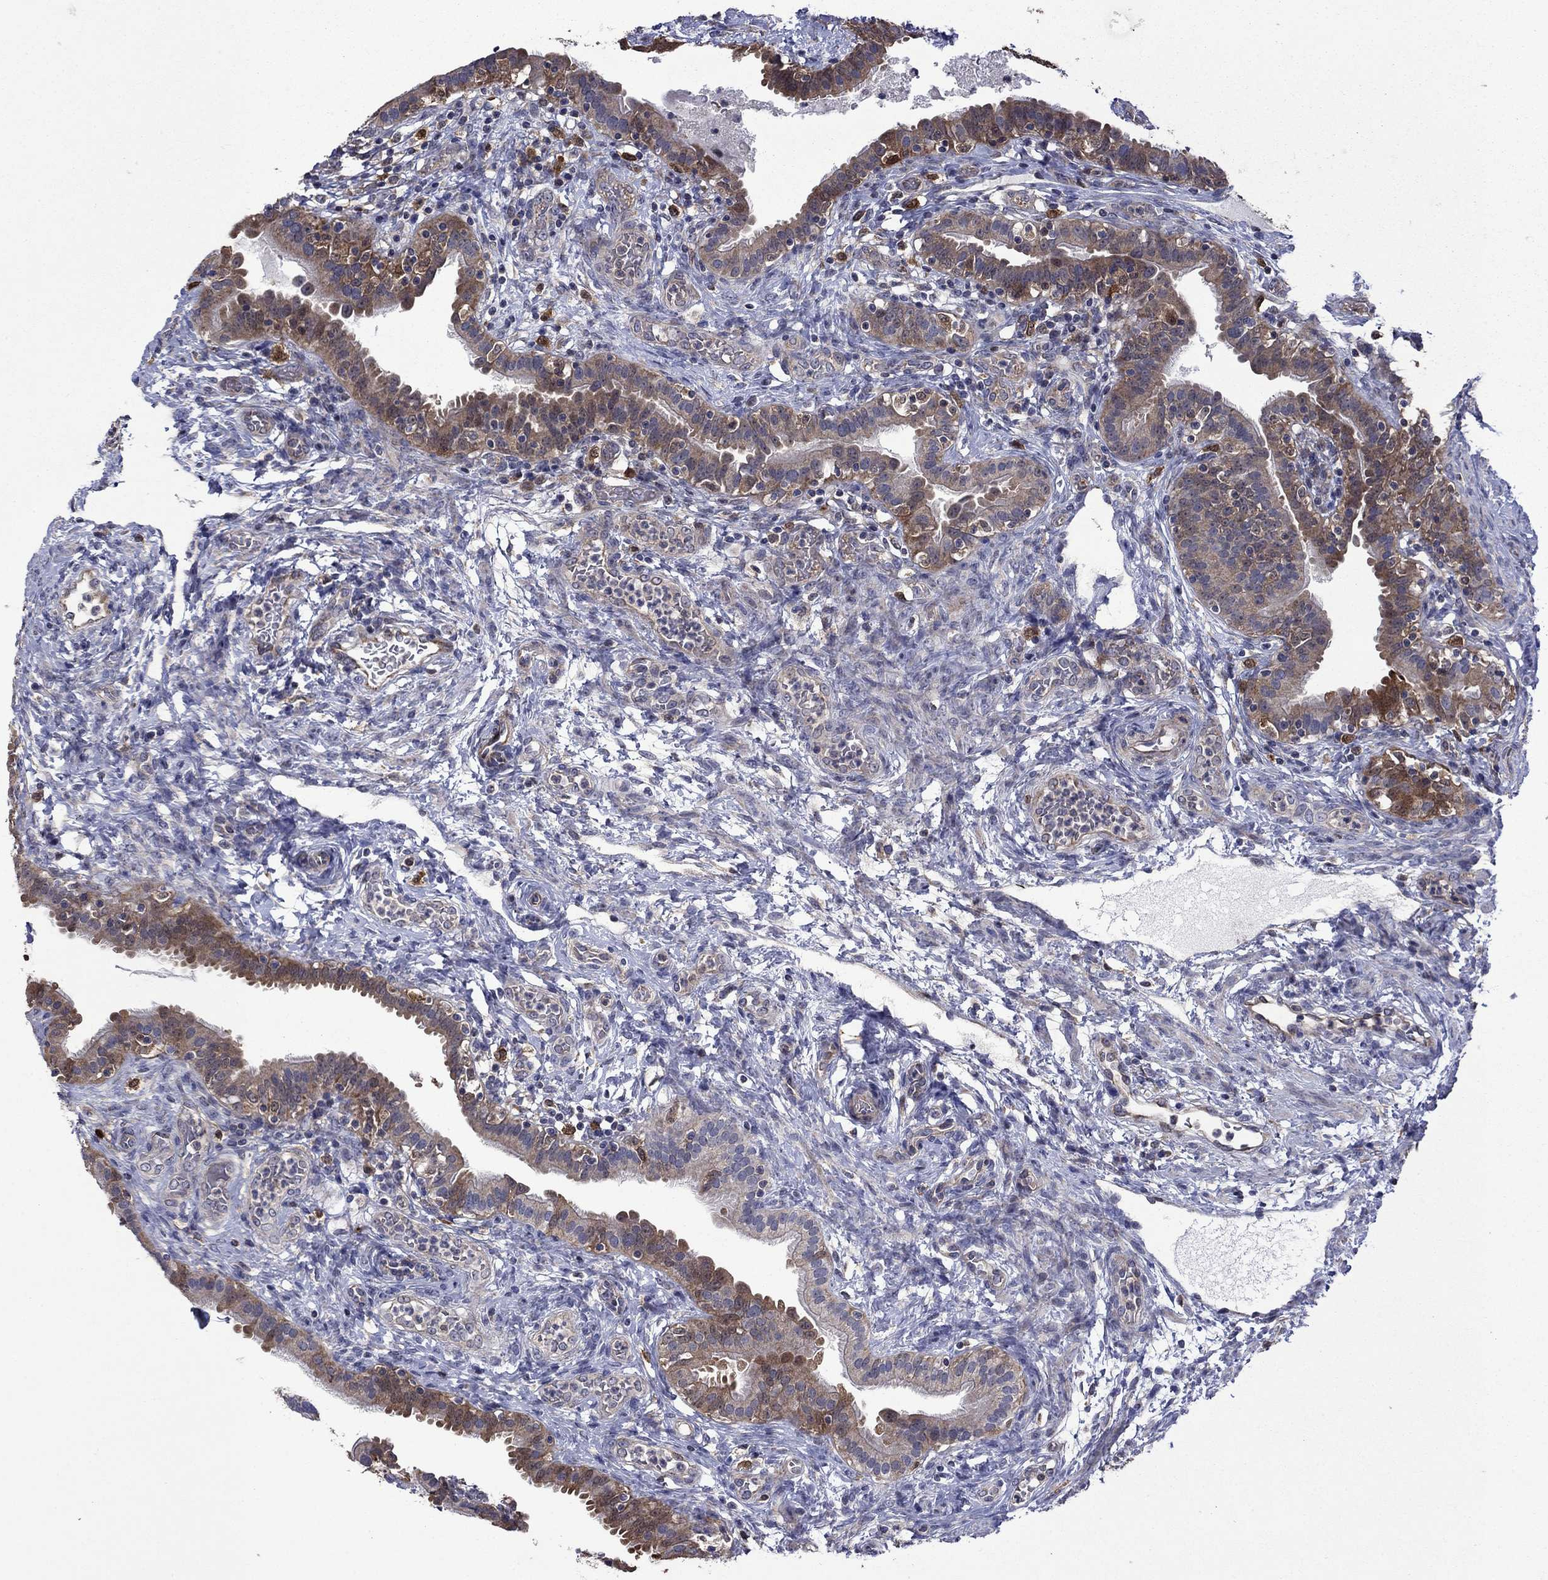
{"staining": {"intensity": "moderate", "quantity": ">75%", "location": "cytoplasmic/membranous"}, "tissue": "fallopian tube", "cell_type": "Glandular cells", "image_type": "normal", "snomed": [{"axis": "morphology", "description": "Normal tissue, NOS"}, {"axis": "topography", "description": "Fallopian tube"}, {"axis": "topography", "description": "Ovary"}], "caption": "Immunohistochemistry (DAB (3,3'-diaminobenzidine)) staining of unremarkable fallopian tube reveals moderate cytoplasmic/membranous protein positivity in approximately >75% of glandular cells. (Brightfield microscopy of DAB IHC at high magnification).", "gene": "TPMT", "patient": {"sex": "female", "age": 41}}